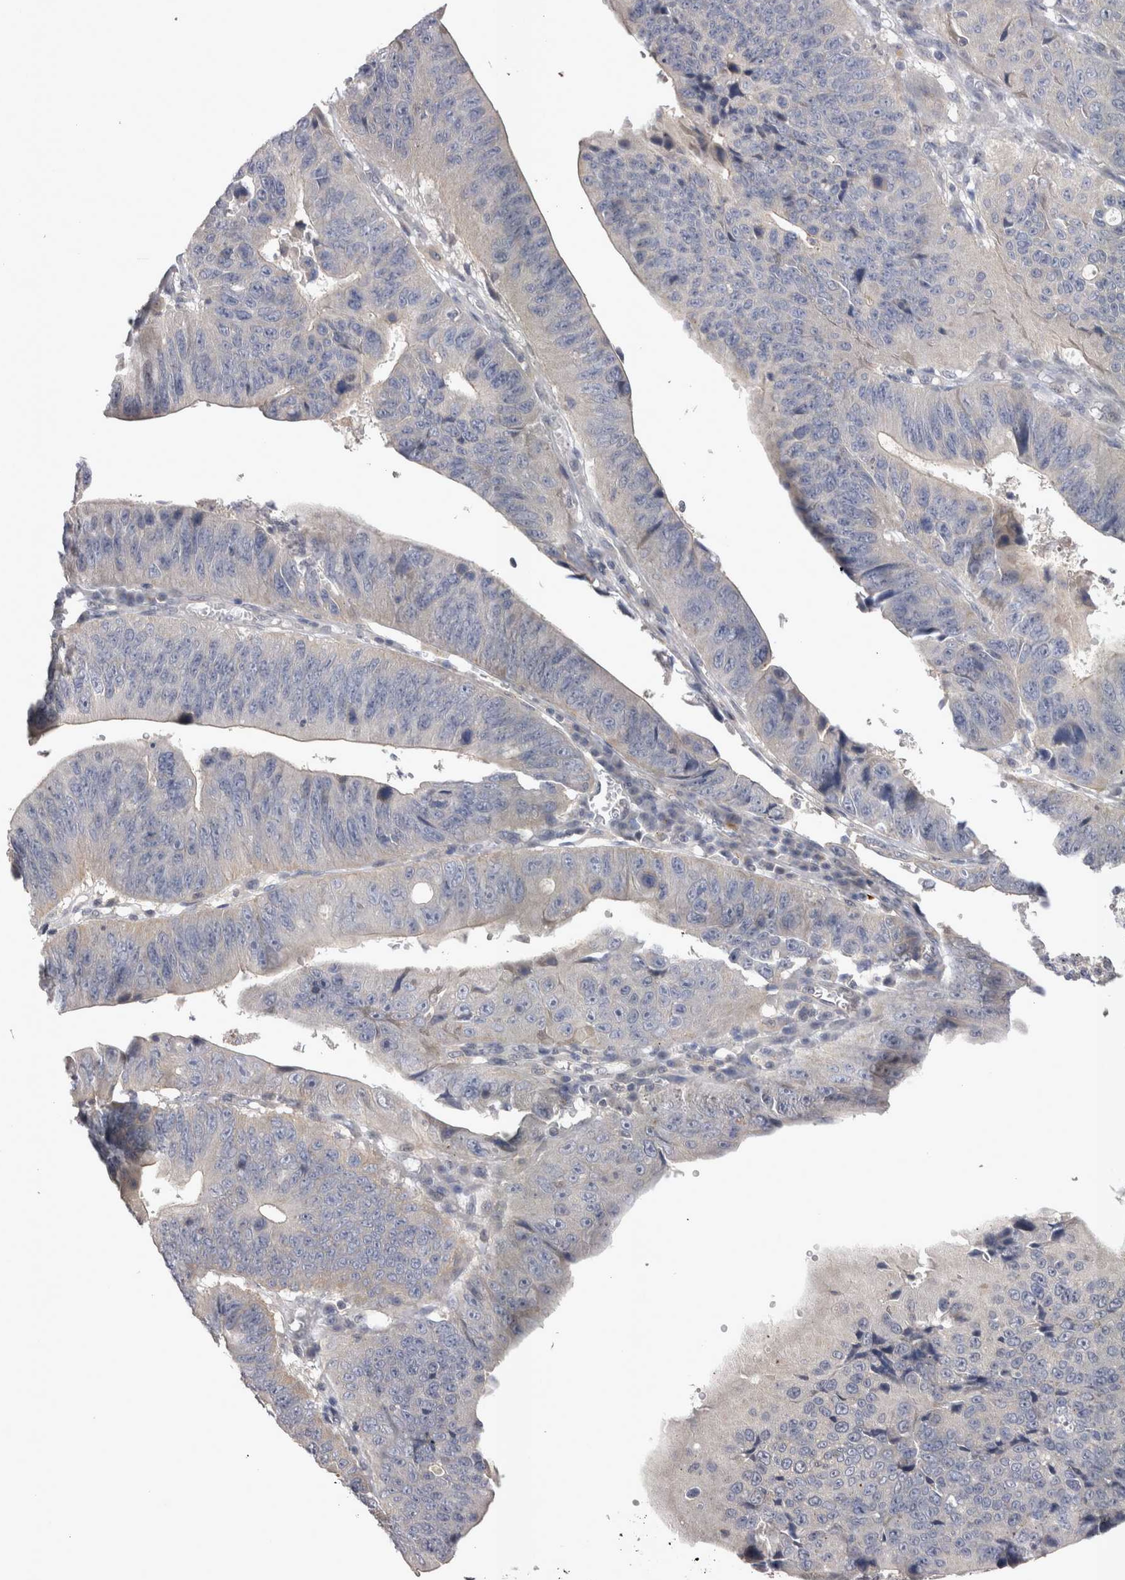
{"staining": {"intensity": "negative", "quantity": "none", "location": "none"}, "tissue": "stomach cancer", "cell_type": "Tumor cells", "image_type": "cancer", "snomed": [{"axis": "morphology", "description": "Adenocarcinoma, NOS"}, {"axis": "topography", "description": "Stomach"}], "caption": "Tumor cells are negative for brown protein staining in stomach cancer (adenocarcinoma). (DAB IHC visualized using brightfield microscopy, high magnification).", "gene": "CTBS", "patient": {"sex": "male", "age": 59}}